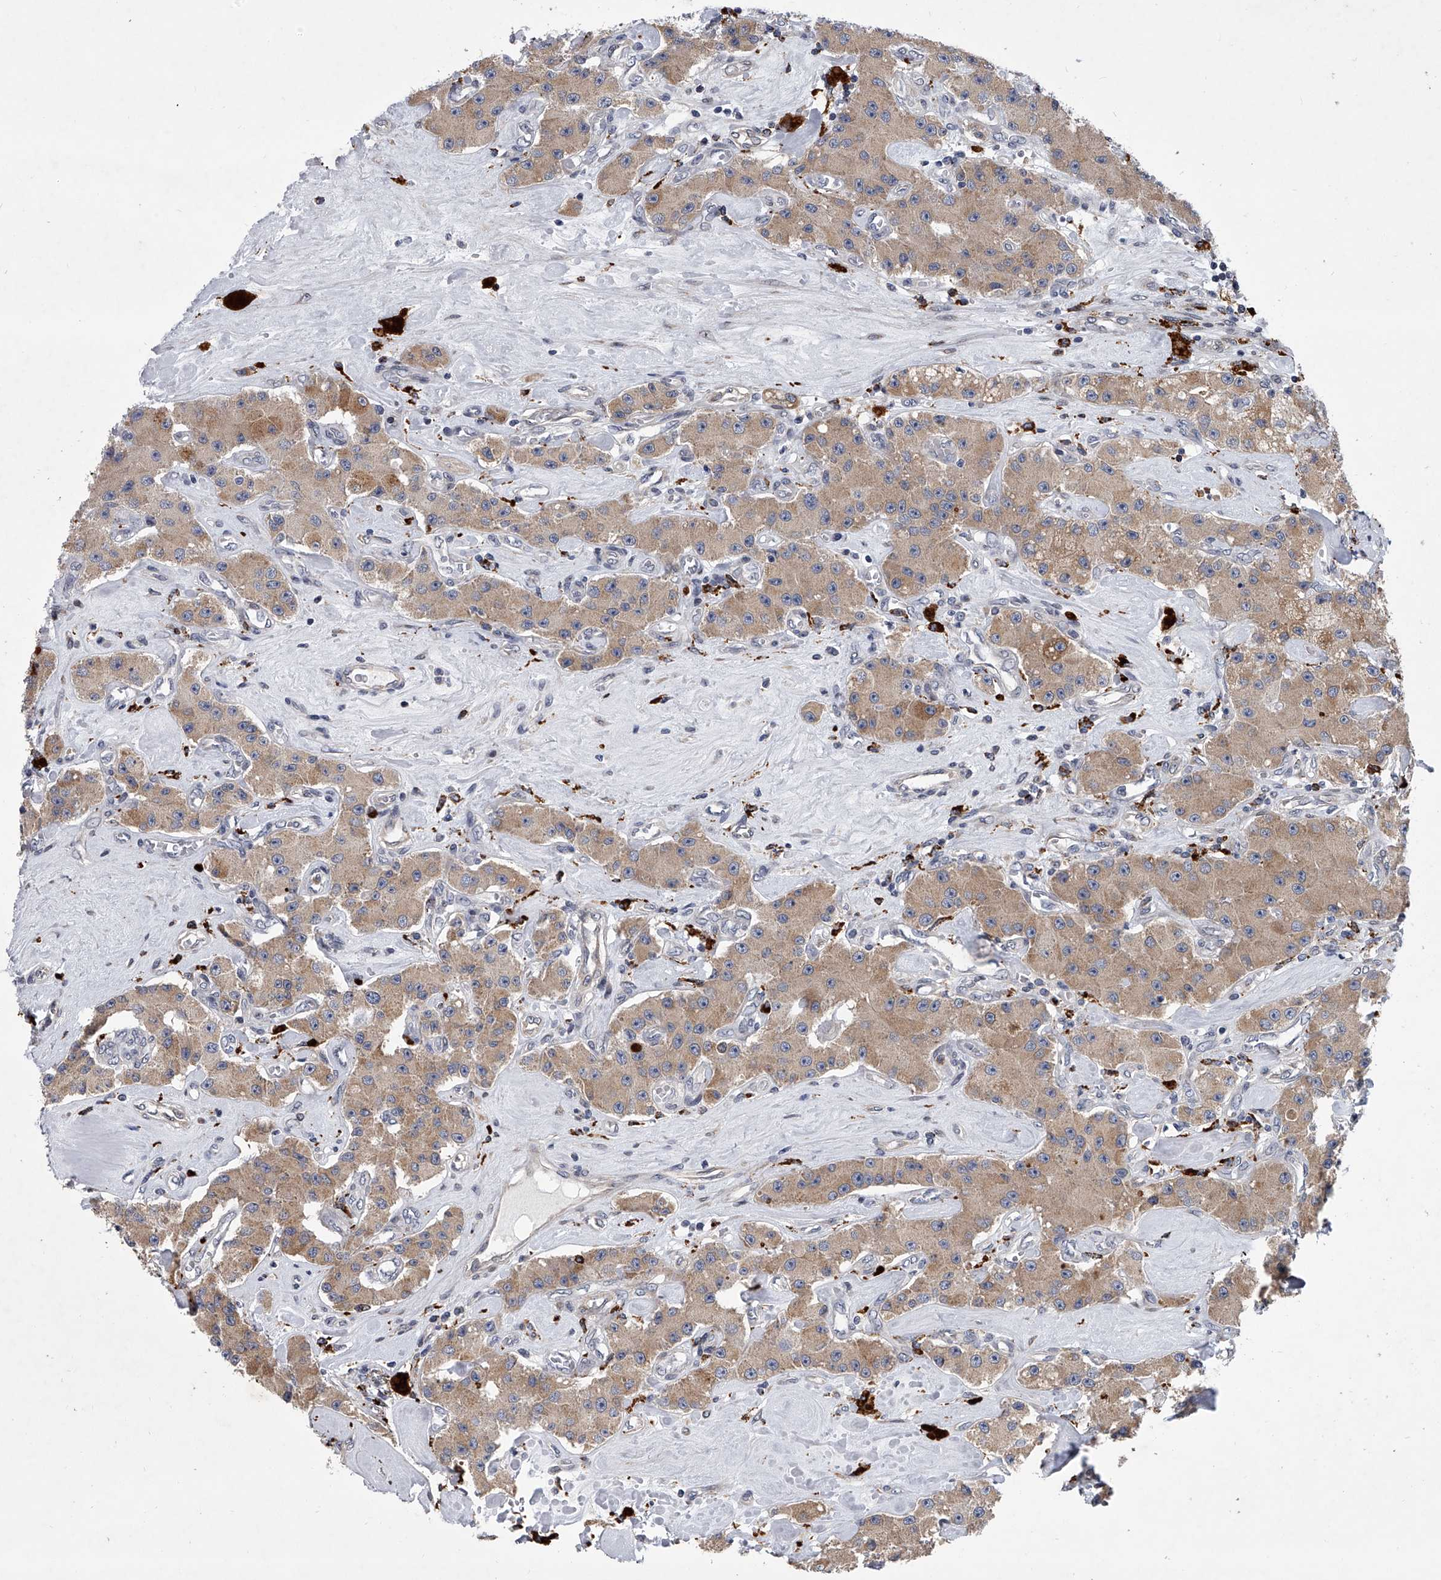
{"staining": {"intensity": "moderate", "quantity": ">75%", "location": "cytoplasmic/membranous"}, "tissue": "carcinoid", "cell_type": "Tumor cells", "image_type": "cancer", "snomed": [{"axis": "morphology", "description": "Carcinoid, malignant, NOS"}, {"axis": "topography", "description": "Pancreas"}], "caption": "Protein staining of malignant carcinoid tissue demonstrates moderate cytoplasmic/membranous expression in about >75% of tumor cells.", "gene": "TRIM8", "patient": {"sex": "male", "age": 41}}